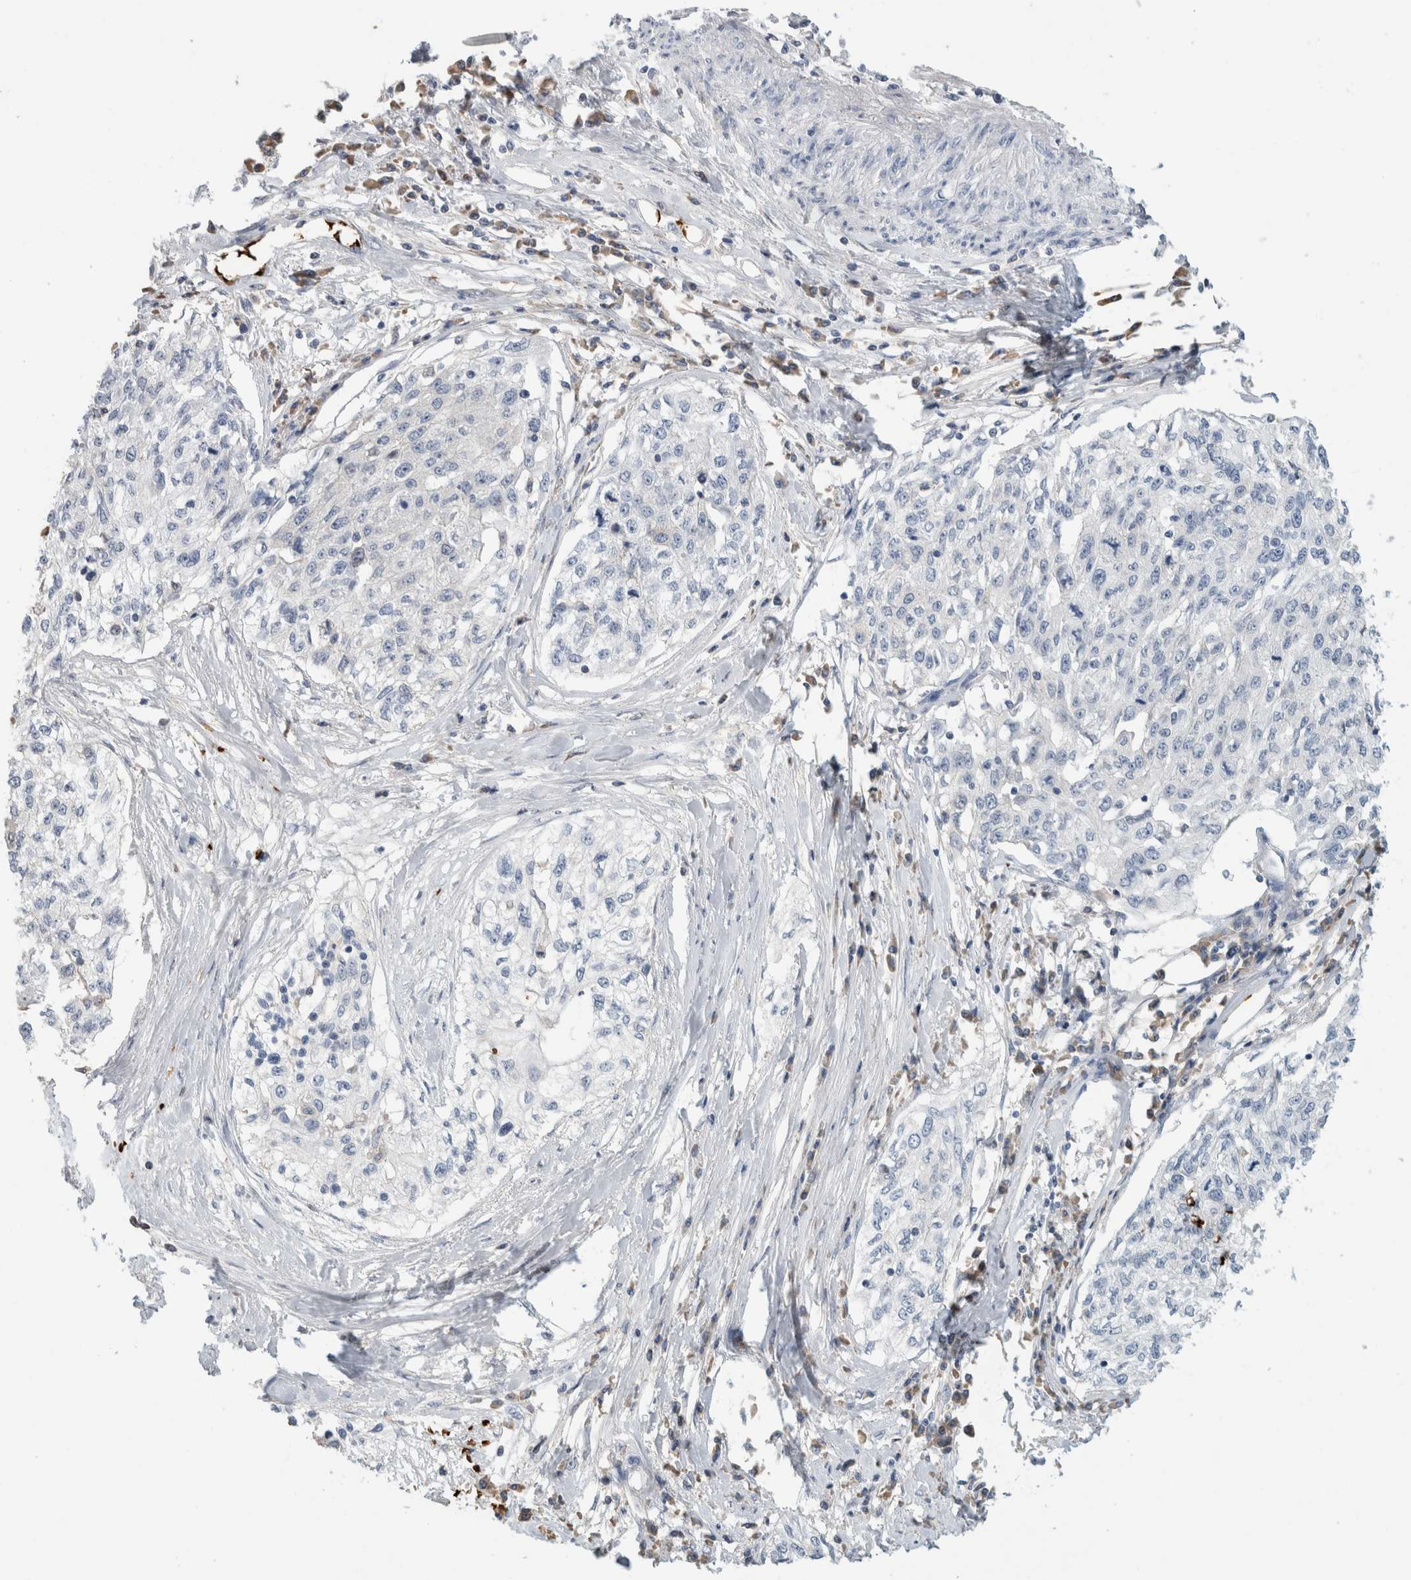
{"staining": {"intensity": "negative", "quantity": "none", "location": "none"}, "tissue": "cervical cancer", "cell_type": "Tumor cells", "image_type": "cancer", "snomed": [{"axis": "morphology", "description": "Squamous cell carcinoma, NOS"}, {"axis": "topography", "description": "Cervix"}], "caption": "Immunohistochemistry (IHC) photomicrograph of neoplastic tissue: squamous cell carcinoma (cervical) stained with DAB (3,3'-diaminobenzidine) displays no significant protein expression in tumor cells.", "gene": "CA1", "patient": {"sex": "female", "age": 57}}